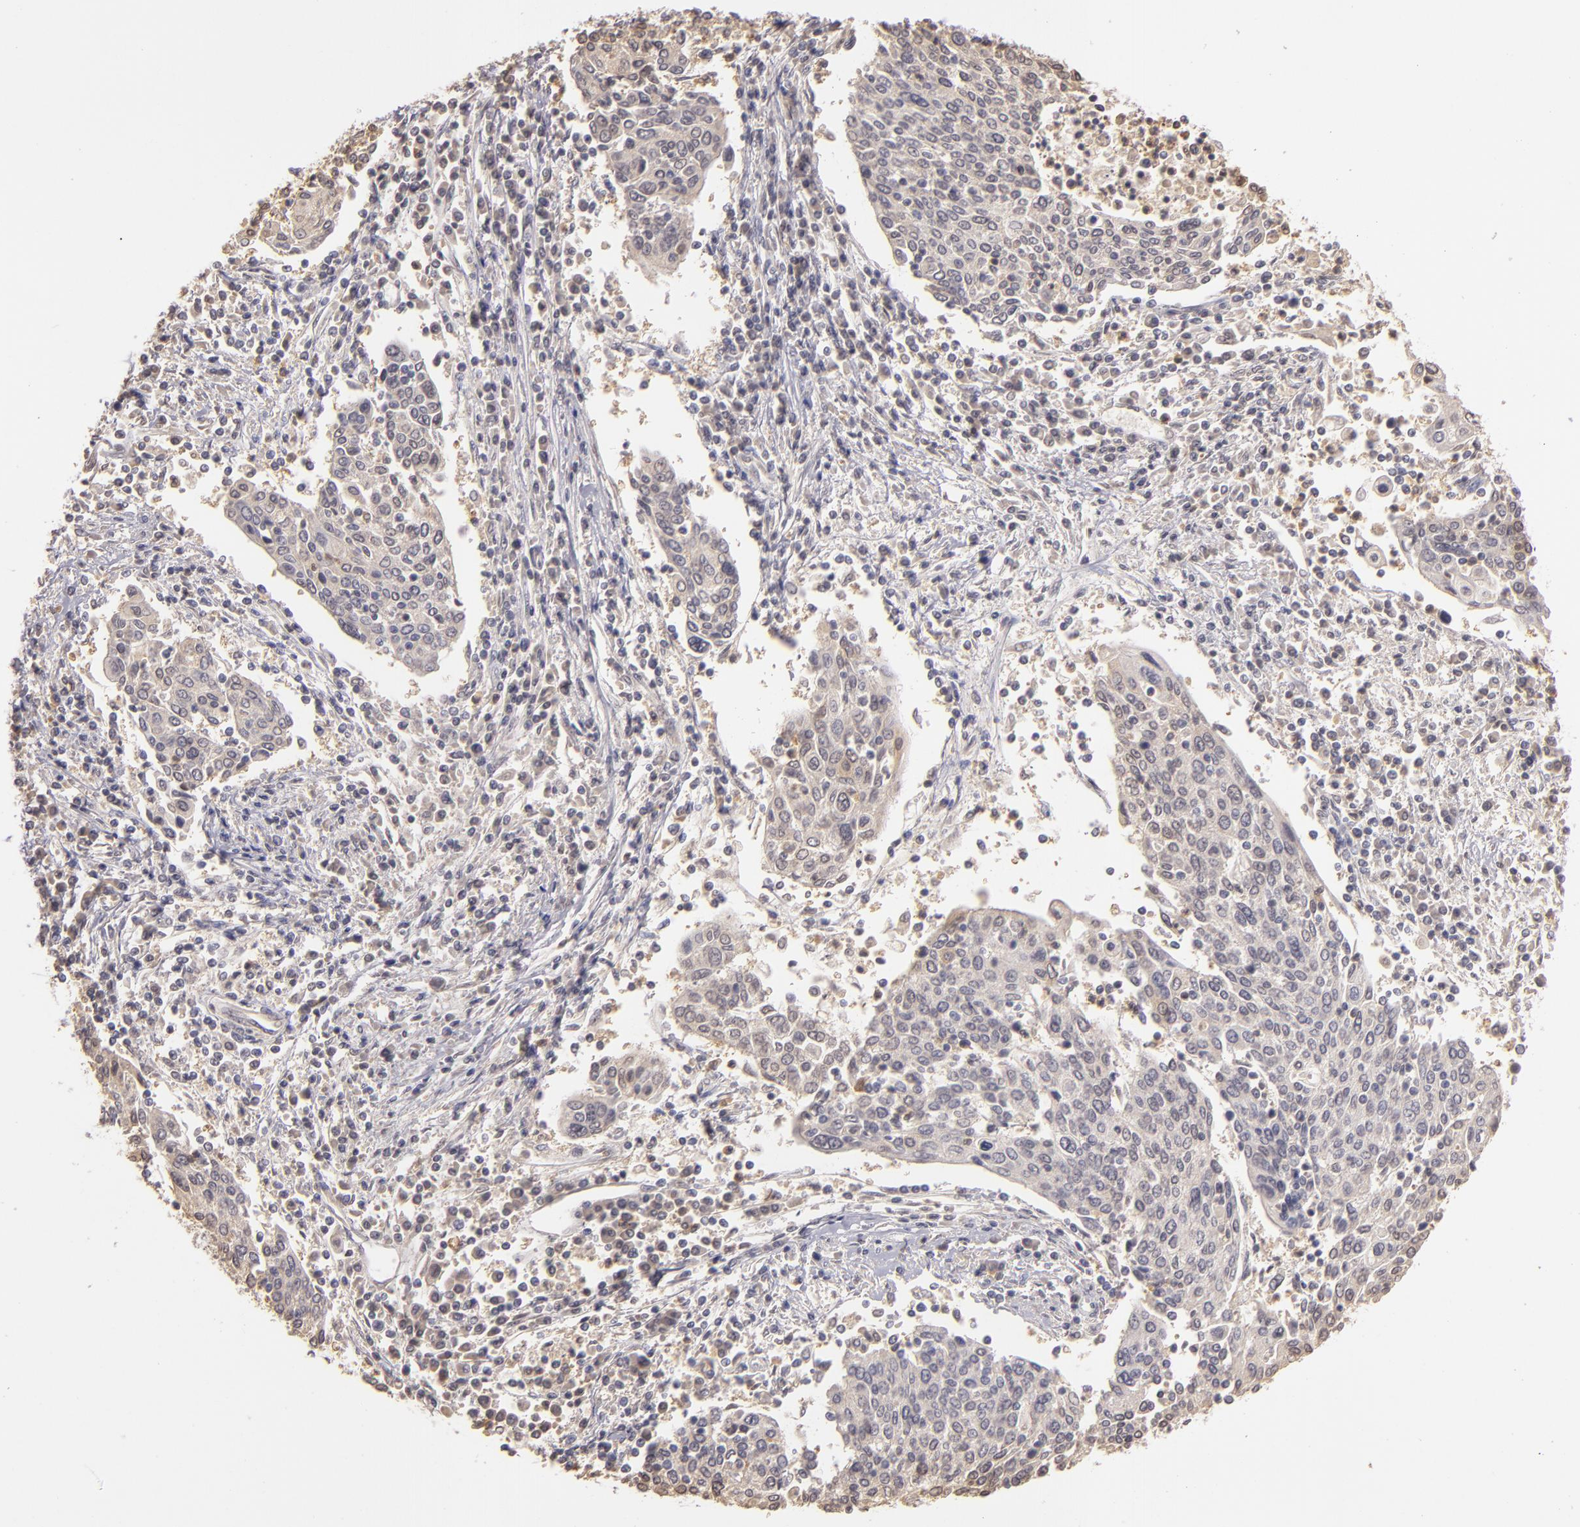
{"staining": {"intensity": "weak", "quantity": ">75%", "location": "cytoplasmic/membranous"}, "tissue": "cervical cancer", "cell_type": "Tumor cells", "image_type": "cancer", "snomed": [{"axis": "morphology", "description": "Squamous cell carcinoma, NOS"}, {"axis": "topography", "description": "Cervix"}], "caption": "Protein expression analysis of human cervical cancer (squamous cell carcinoma) reveals weak cytoplasmic/membranous staining in approximately >75% of tumor cells.", "gene": "LRG1", "patient": {"sex": "female", "age": 40}}